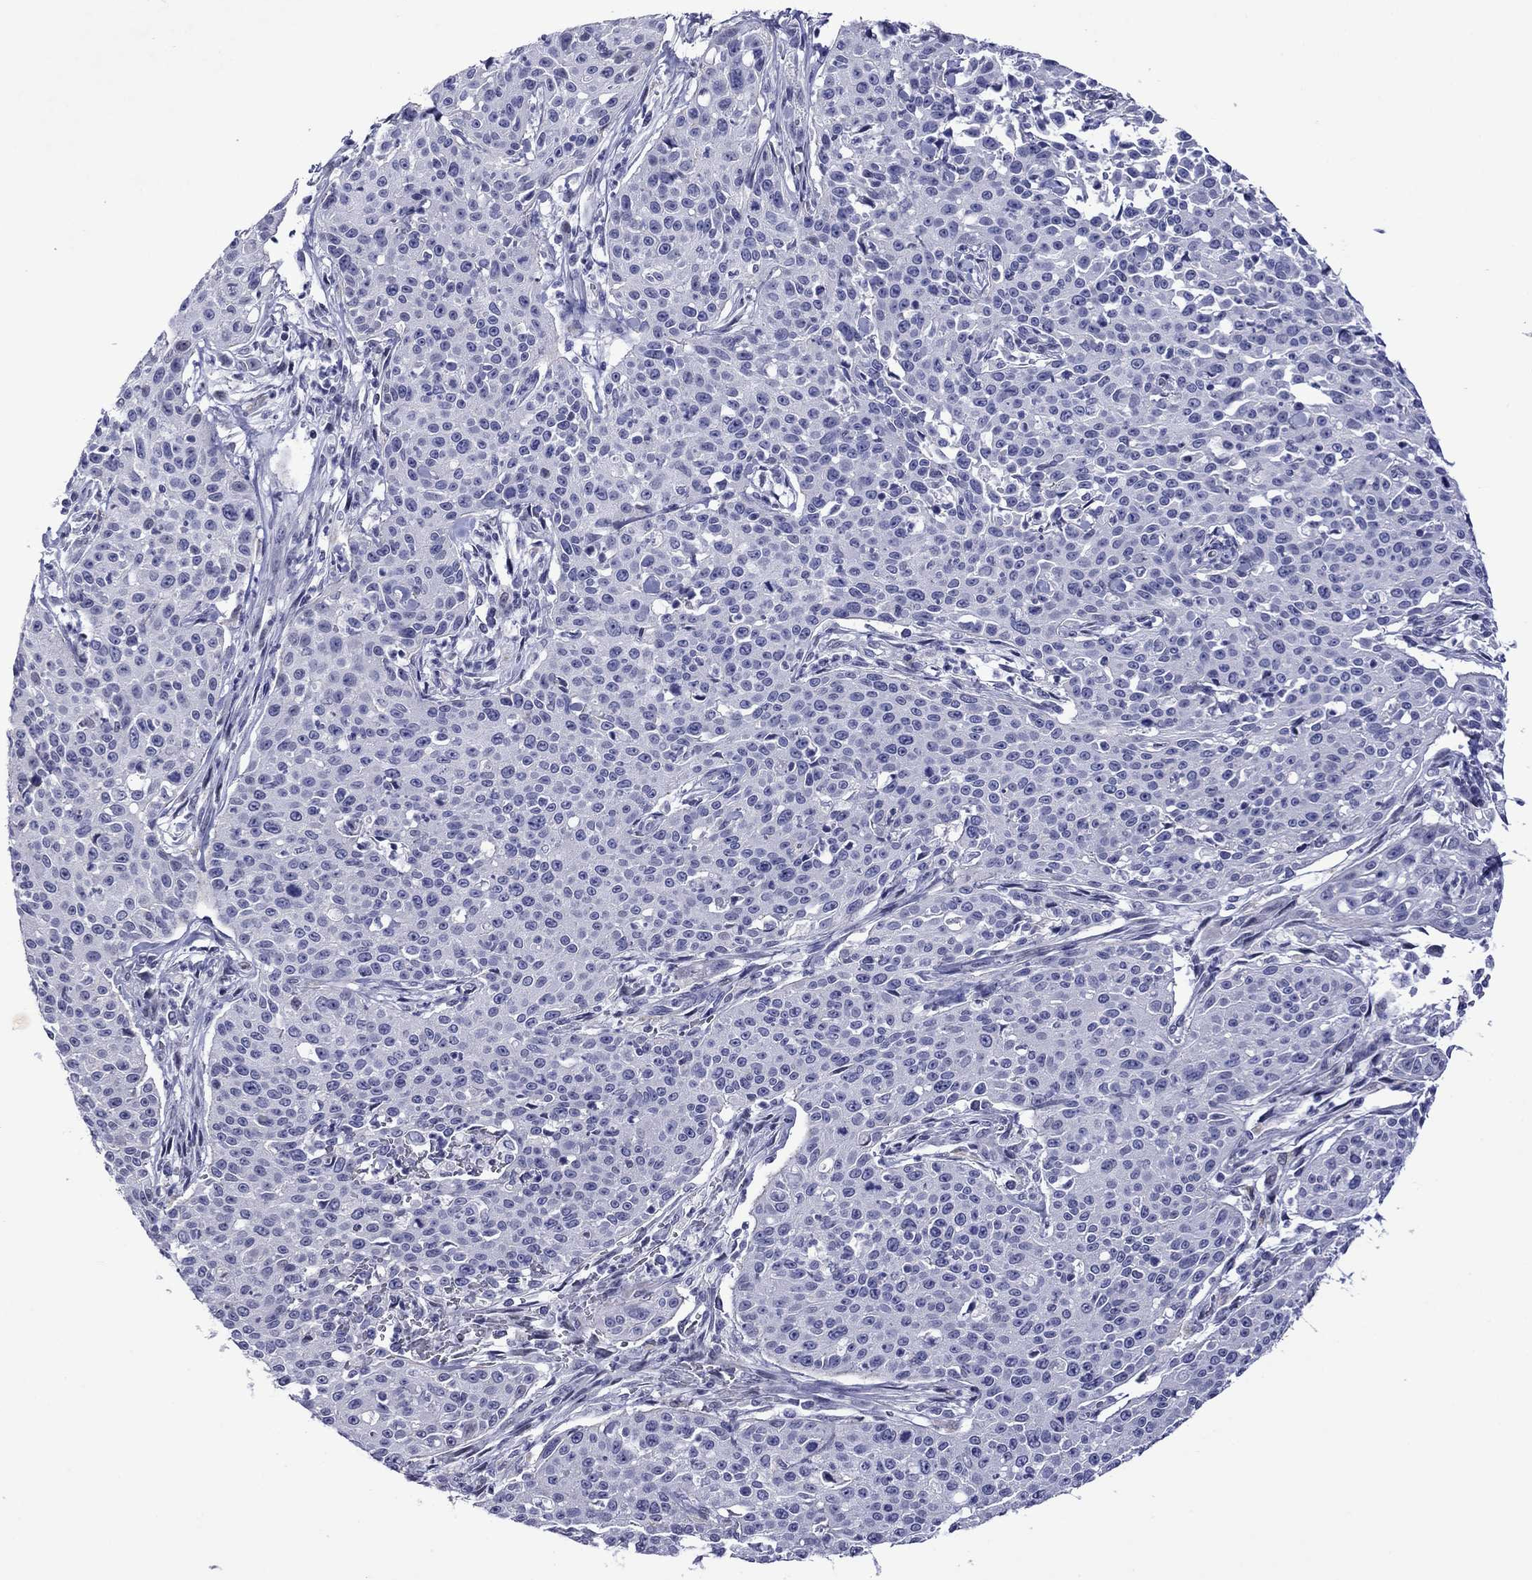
{"staining": {"intensity": "negative", "quantity": "none", "location": "none"}, "tissue": "cervical cancer", "cell_type": "Tumor cells", "image_type": "cancer", "snomed": [{"axis": "morphology", "description": "Squamous cell carcinoma, NOS"}, {"axis": "topography", "description": "Cervix"}], "caption": "Immunohistochemistry (IHC) of squamous cell carcinoma (cervical) shows no staining in tumor cells.", "gene": "PIWIL1", "patient": {"sex": "female", "age": 26}}